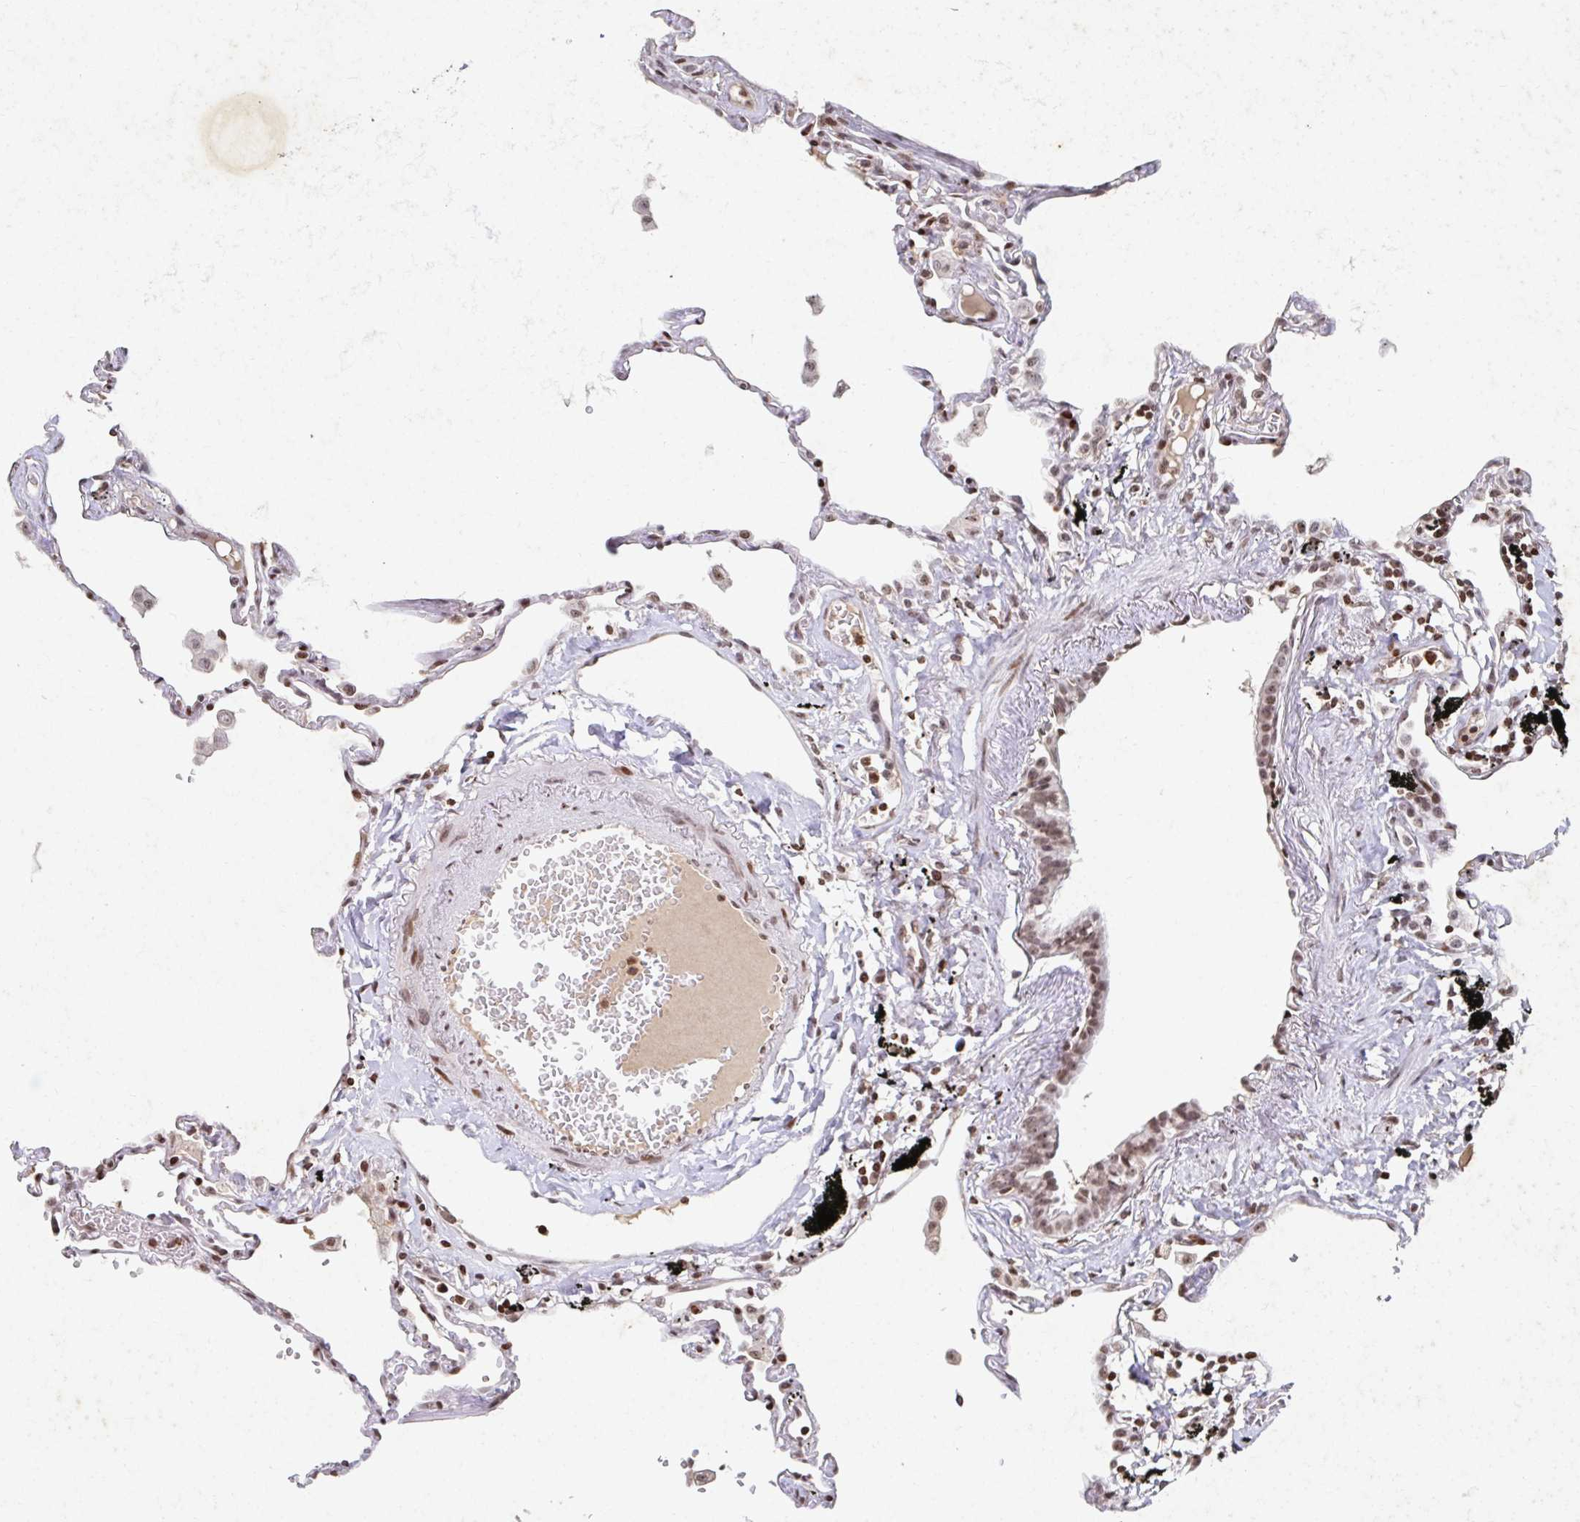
{"staining": {"intensity": "moderate", "quantity": "25%-75%", "location": "nuclear"}, "tissue": "lung", "cell_type": "Alveolar cells", "image_type": "normal", "snomed": [{"axis": "morphology", "description": "Normal tissue, NOS"}, {"axis": "topography", "description": "Lung"}], "caption": "There is medium levels of moderate nuclear staining in alveolar cells of benign lung, as demonstrated by immunohistochemical staining (brown color).", "gene": "C19orf53", "patient": {"sex": "female", "age": 67}}